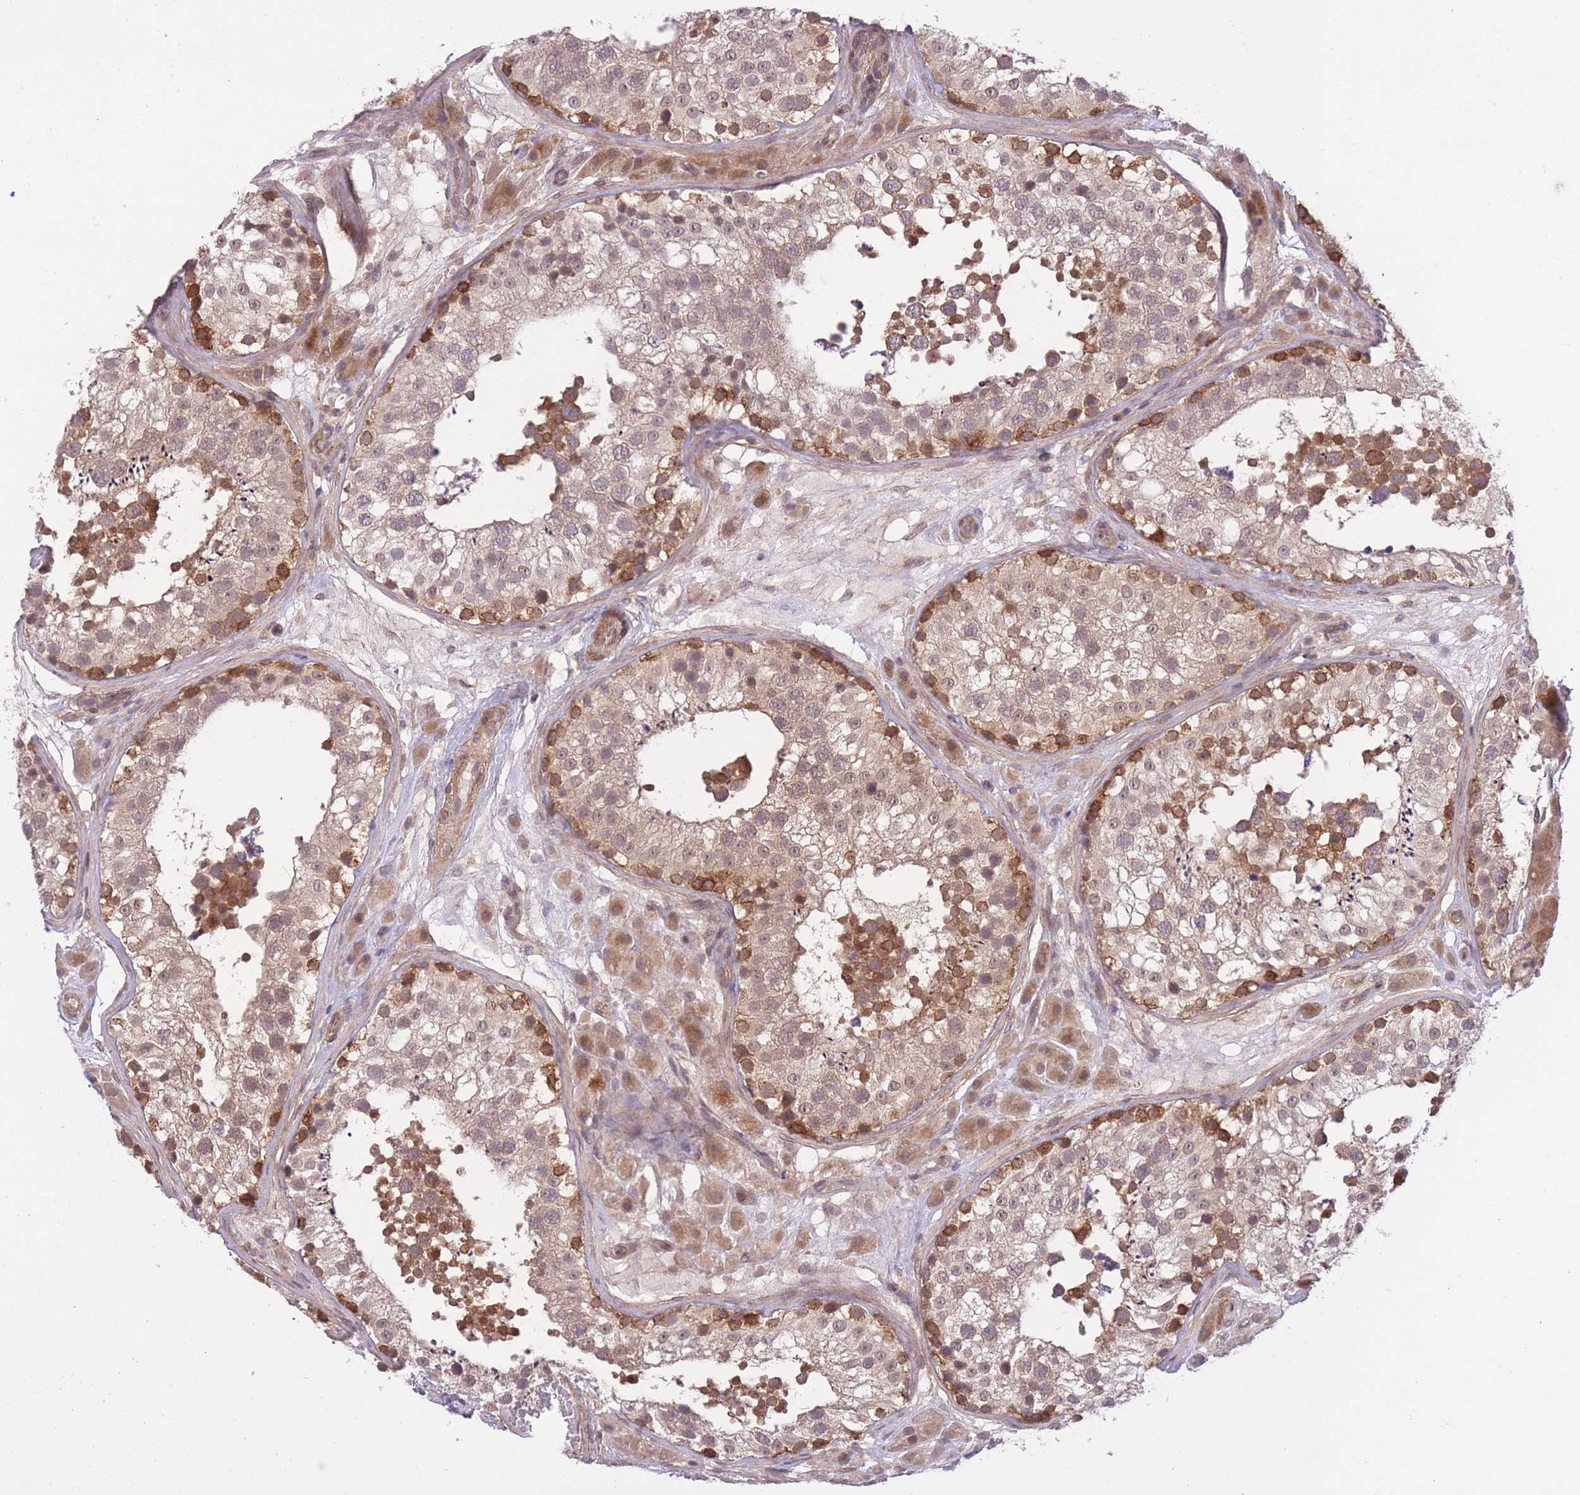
{"staining": {"intensity": "moderate", "quantity": ">75%", "location": "cytoplasmic/membranous,nuclear"}, "tissue": "testis", "cell_type": "Cells in seminiferous ducts", "image_type": "normal", "snomed": [{"axis": "morphology", "description": "Normal tissue, NOS"}, {"axis": "topography", "description": "Testis"}], "caption": "Testis stained for a protein (brown) reveals moderate cytoplasmic/membranous,nuclear positive positivity in approximately >75% of cells in seminiferous ducts.", "gene": "ELOA2", "patient": {"sex": "male", "age": 26}}